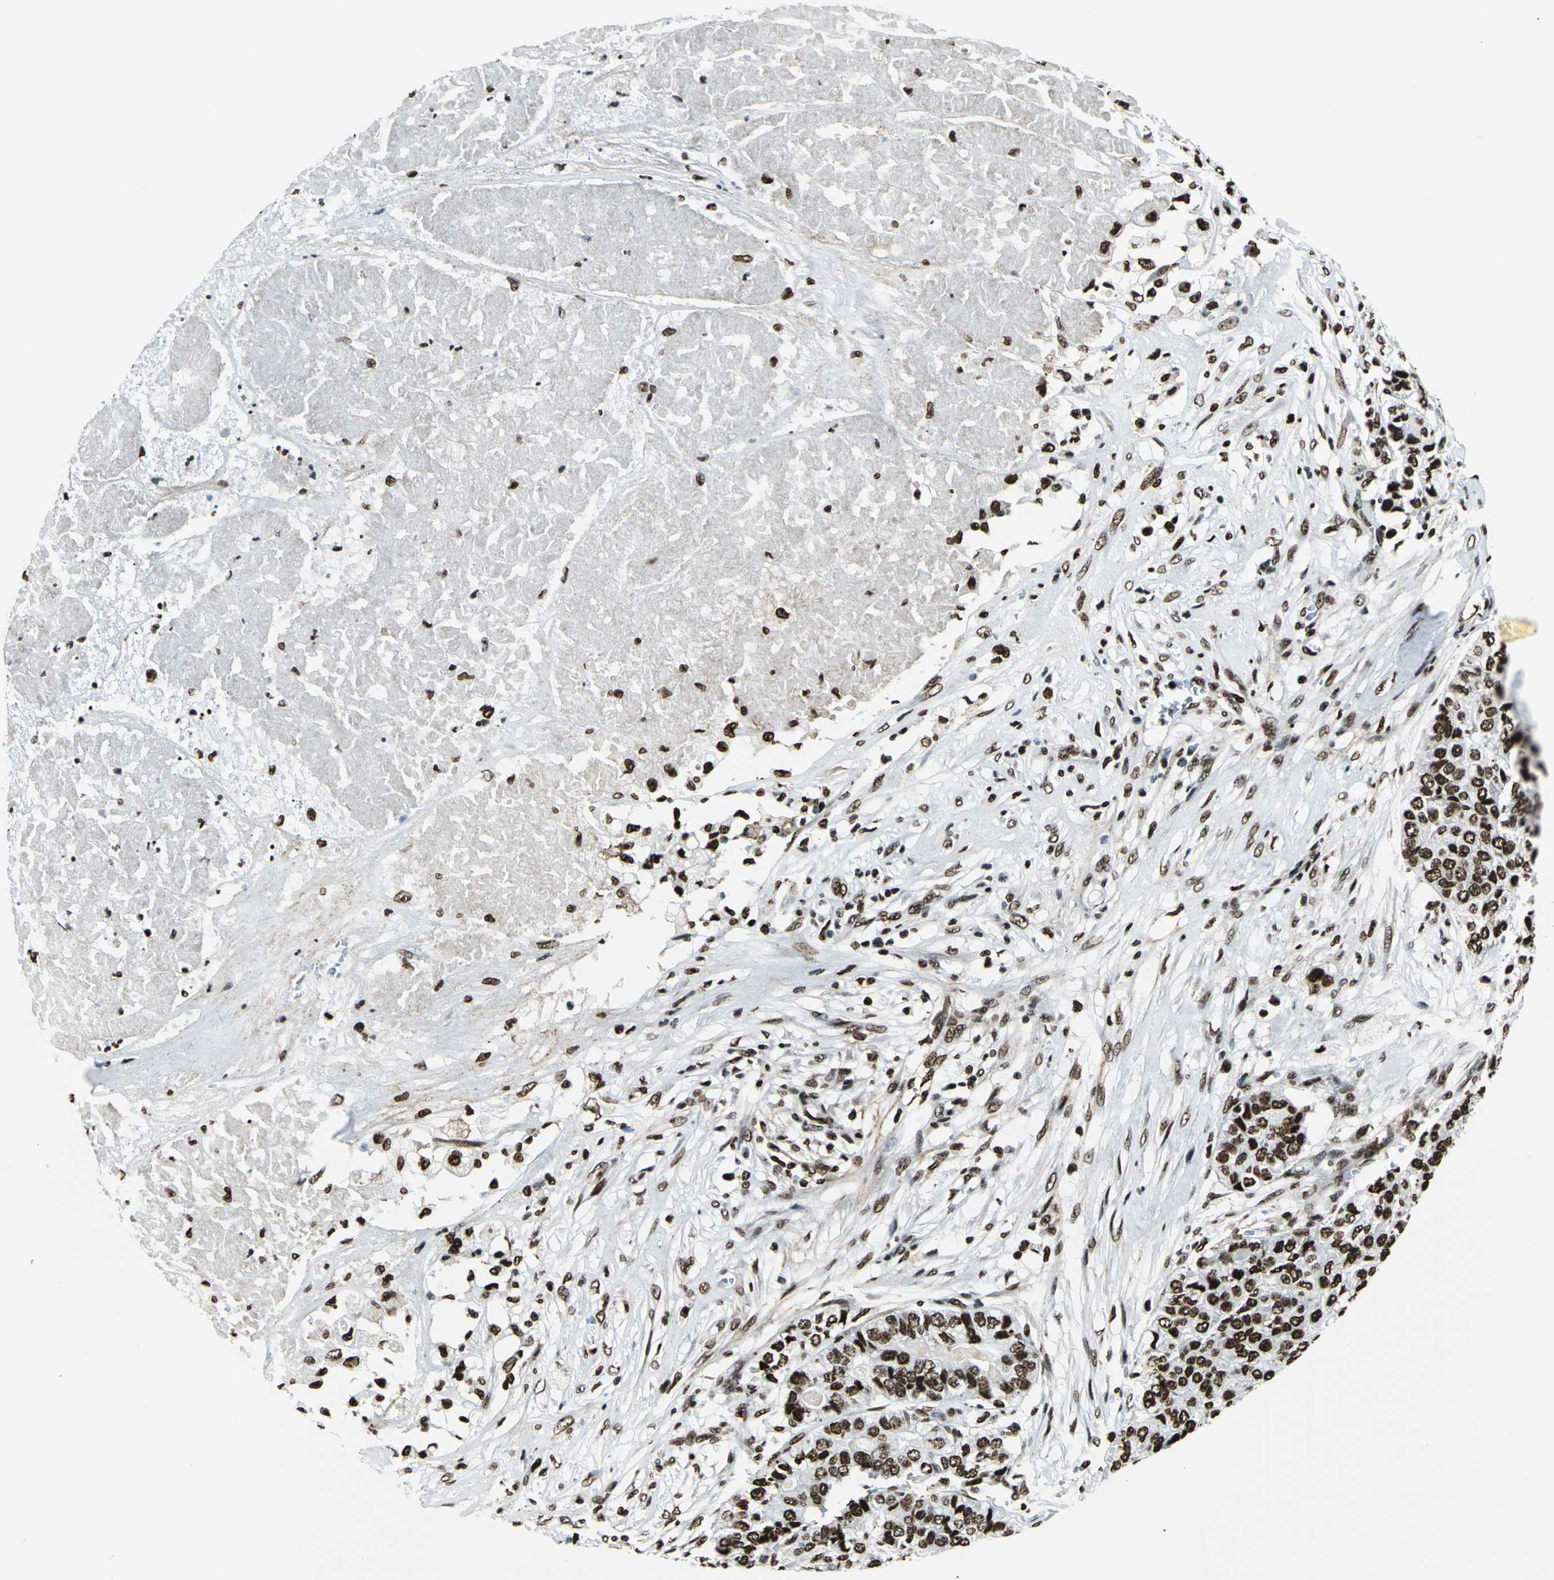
{"staining": {"intensity": "strong", "quantity": ">75%", "location": "nuclear"}, "tissue": "pancreatic cancer", "cell_type": "Tumor cells", "image_type": "cancer", "snomed": [{"axis": "morphology", "description": "Adenocarcinoma, NOS"}, {"axis": "topography", "description": "Pancreas"}], "caption": "Approximately >75% of tumor cells in pancreatic adenocarcinoma reveal strong nuclear protein positivity as visualized by brown immunohistochemical staining.", "gene": "APEX1", "patient": {"sex": "male", "age": 50}}